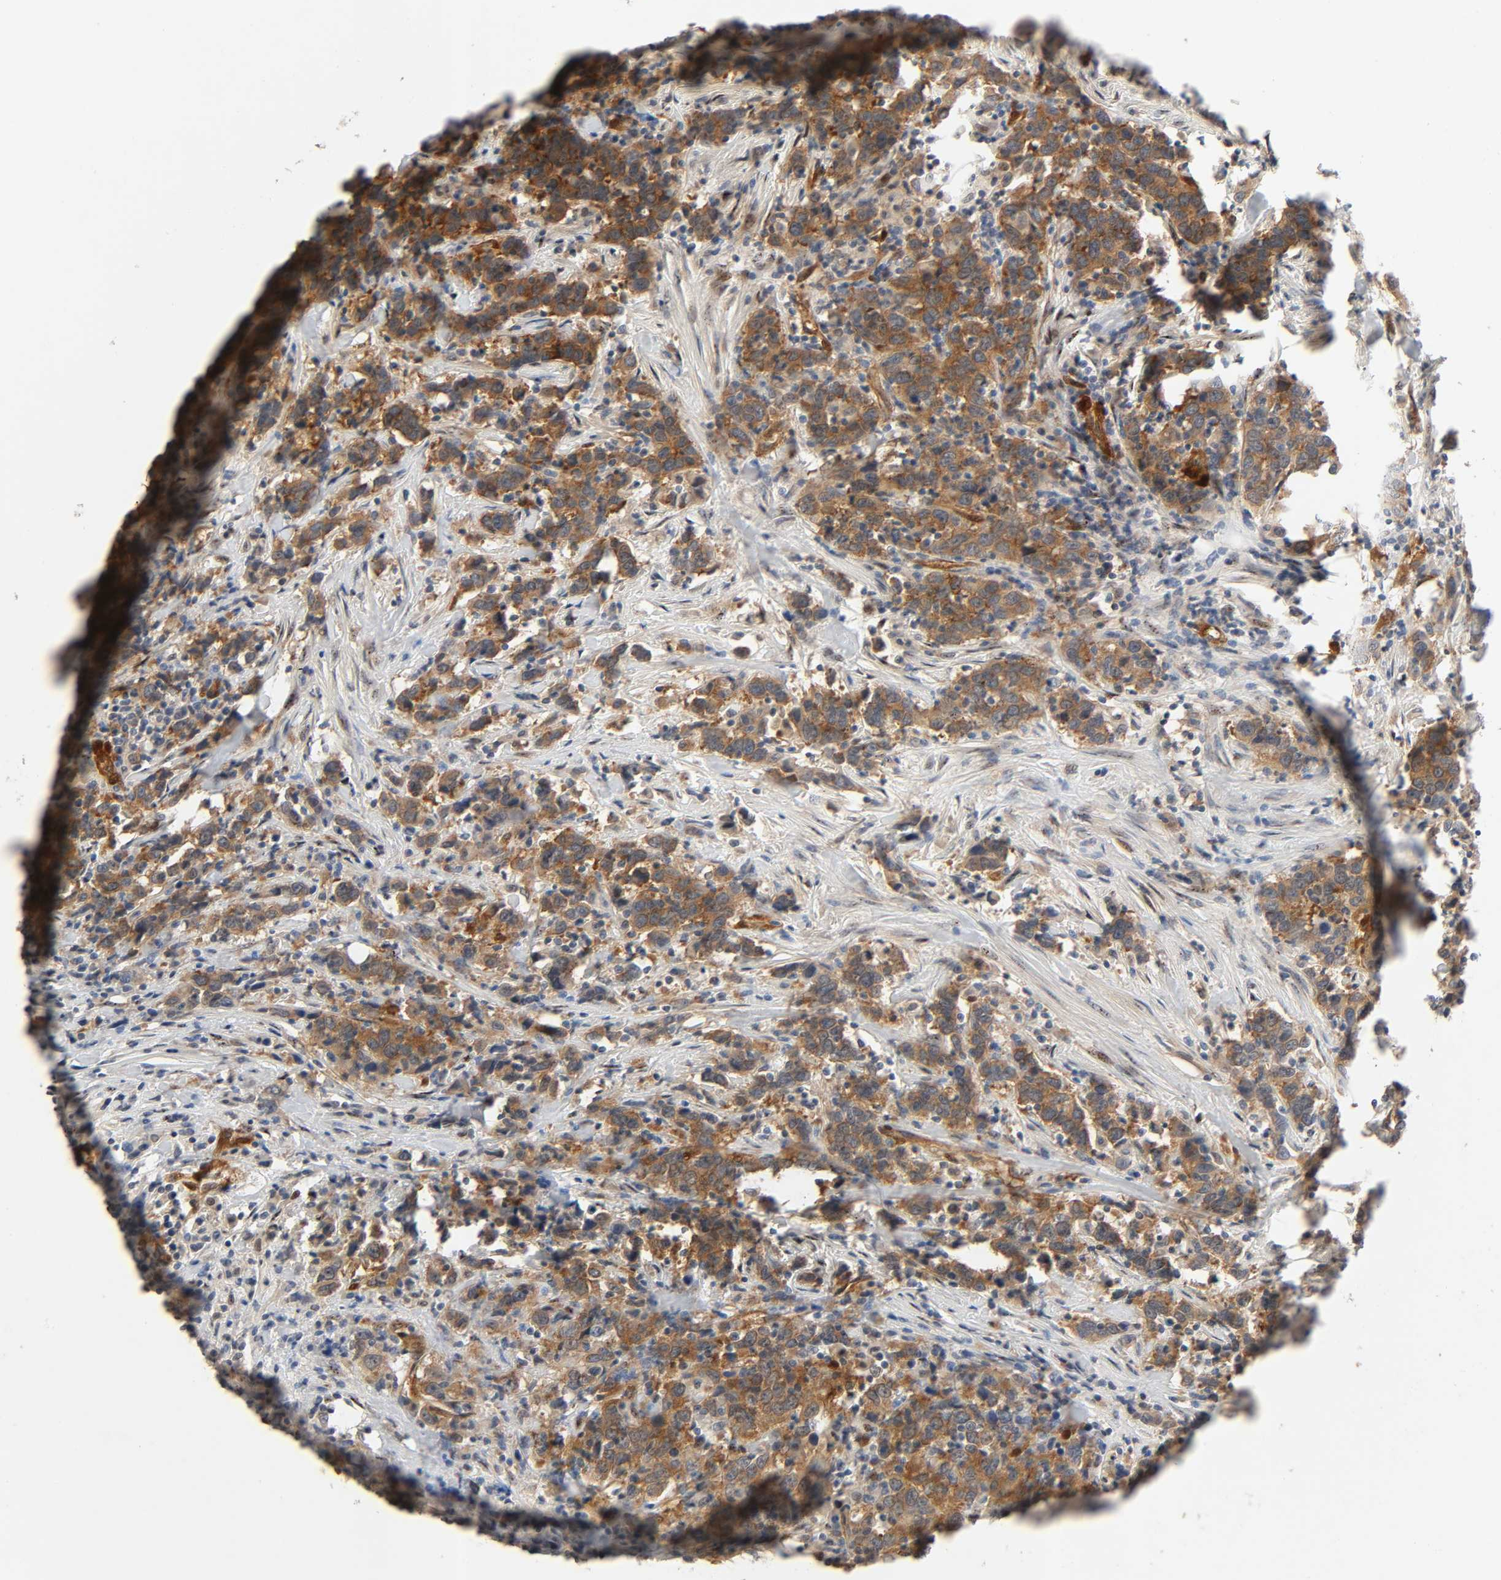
{"staining": {"intensity": "strong", "quantity": "25%-75%", "location": "cytoplasmic/membranous"}, "tissue": "urothelial cancer", "cell_type": "Tumor cells", "image_type": "cancer", "snomed": [{"axis": "morphology", "description": "Urothelial carcinoma, High grade"}, {"axis": "topography", "description": "Urinary bladder"}], "caption": "Immunohistochemical staining of urothelial carcinoma (high-grade) displays high levels of strong cytoplasmic/membranous staining in approximately 25%-75% of tumor cells.", "gene": "PTK2", "patient": {"sex": "male", "age": 61}}